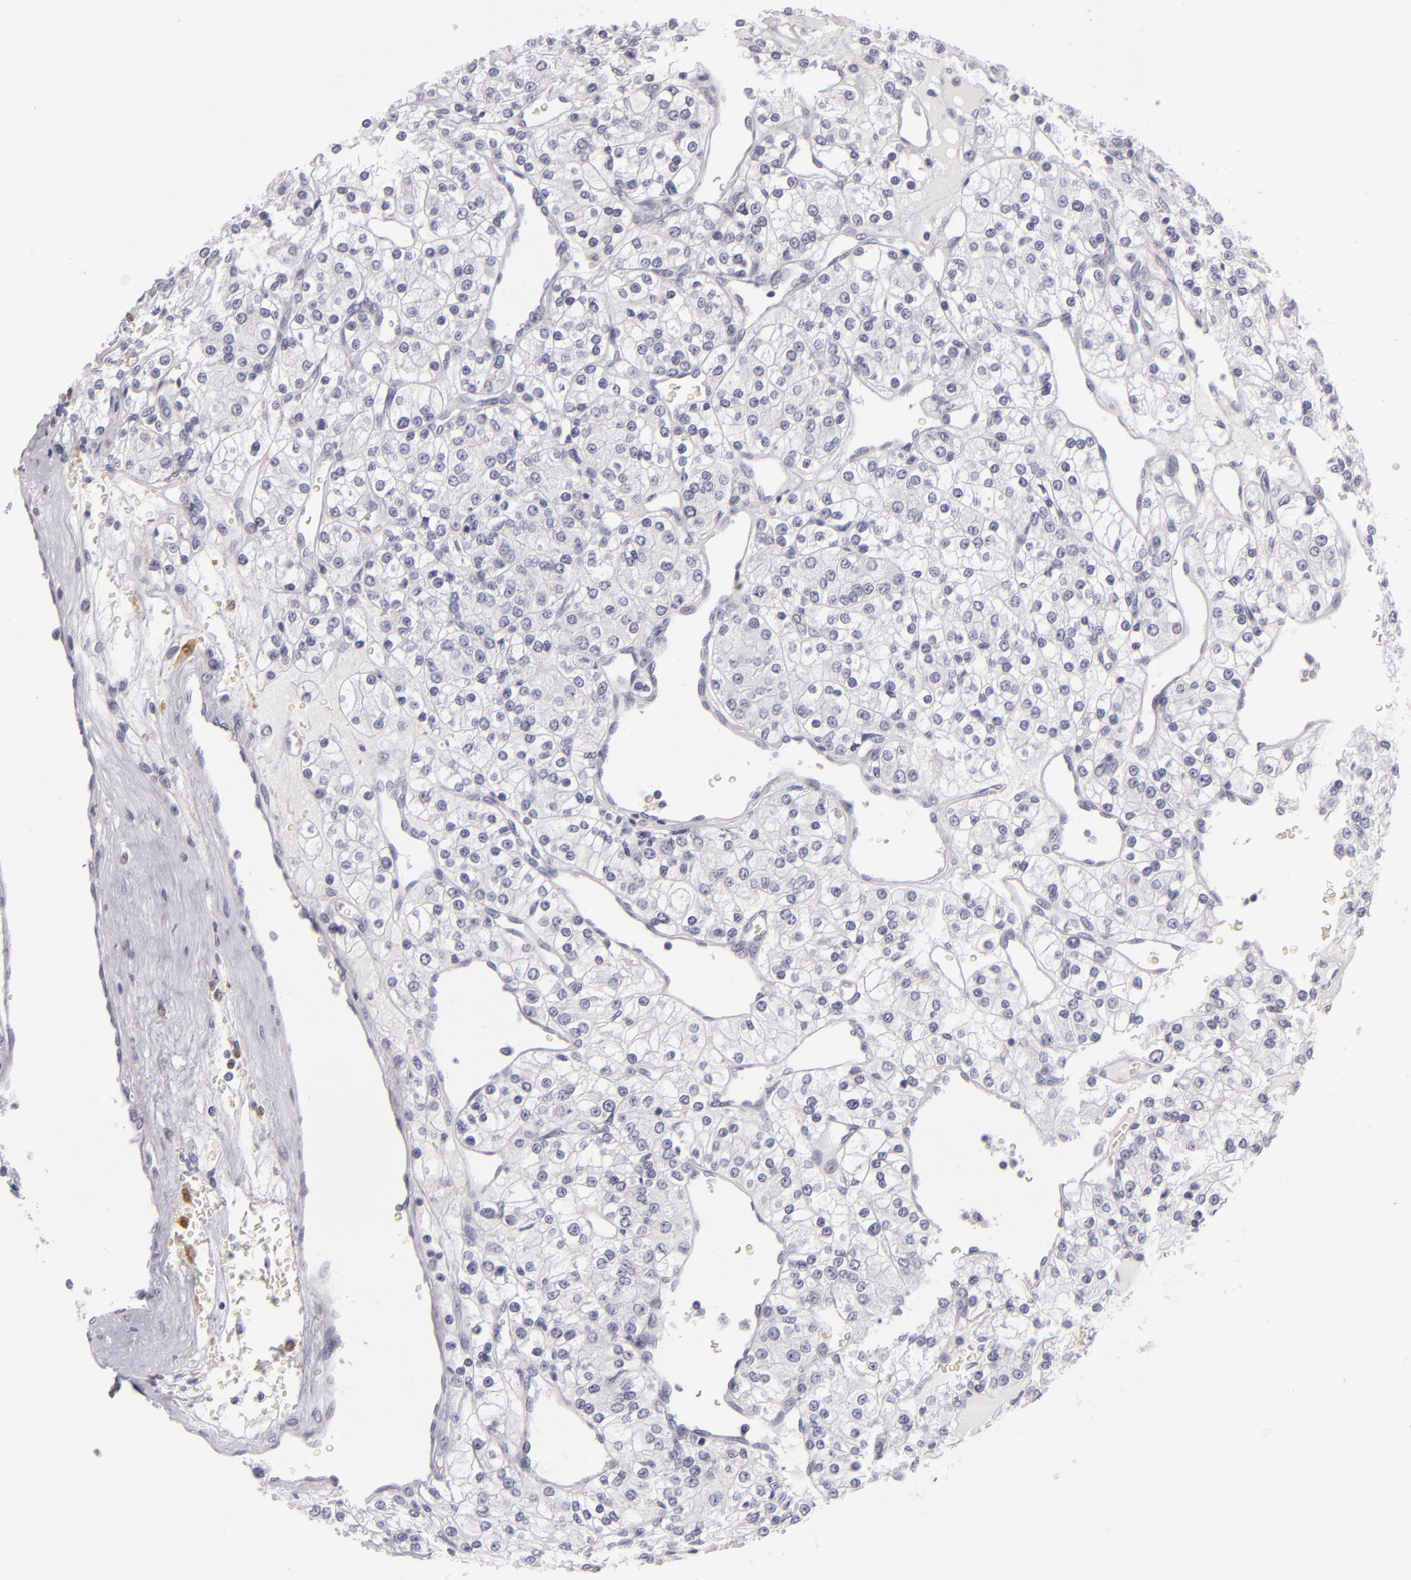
{"staining": {"intensity": "negative", "quantity": "none", "location": "none"}, "tissue": "renal cancer", "cell_type": "Tumor cells", "image_type": "cancer", "snomed": [{"axis": "morphology", "description": "Adenocarcinoma, NOS"}, {"axis": "topography", "description": "Kidney"}], "caption": "This is a image of immunohistochemistry staining of renal adenocarcinoma, which shows no positivity in tumor cells.", "gene": "F13A1", "patient": {"sex": "female", "age": 62}}